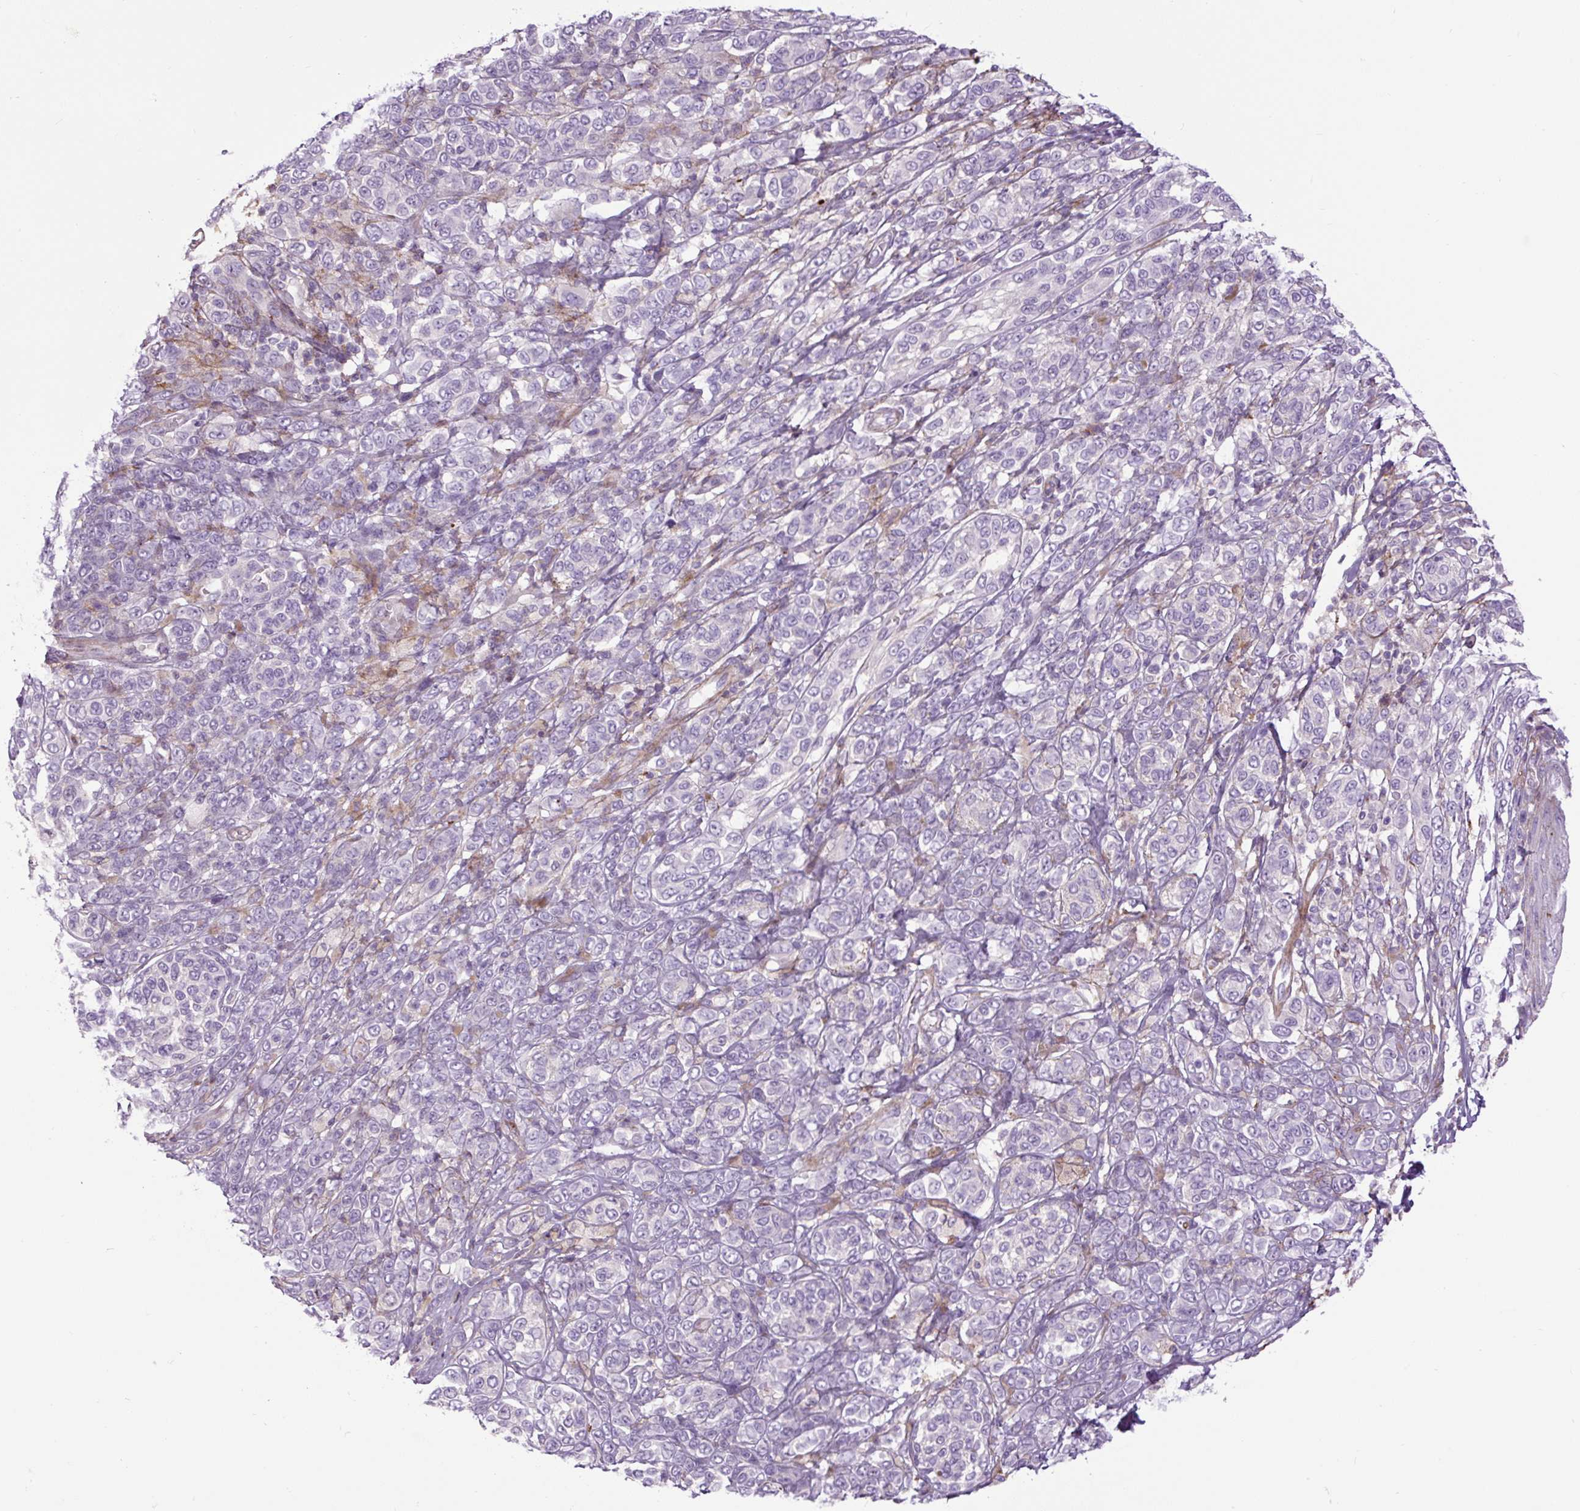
{"staining": {"intensity": "negative", "quantity": "none", "location": "none"}, "tissue": "melanoma", "cell_type": "Tumor cells", "image_type": "cancer", "snomed": [{"axis": "morphology", "description": "Malignant melanoma, NOS"}, {"axis": "topography", "description": "Skin"}], "caption": "Photomicrograph shows no protein positivity in tumor cells of malignant melanoma tissue.", "gene": "ZNF197", "patient": {"sex": "male", "age": 42}}